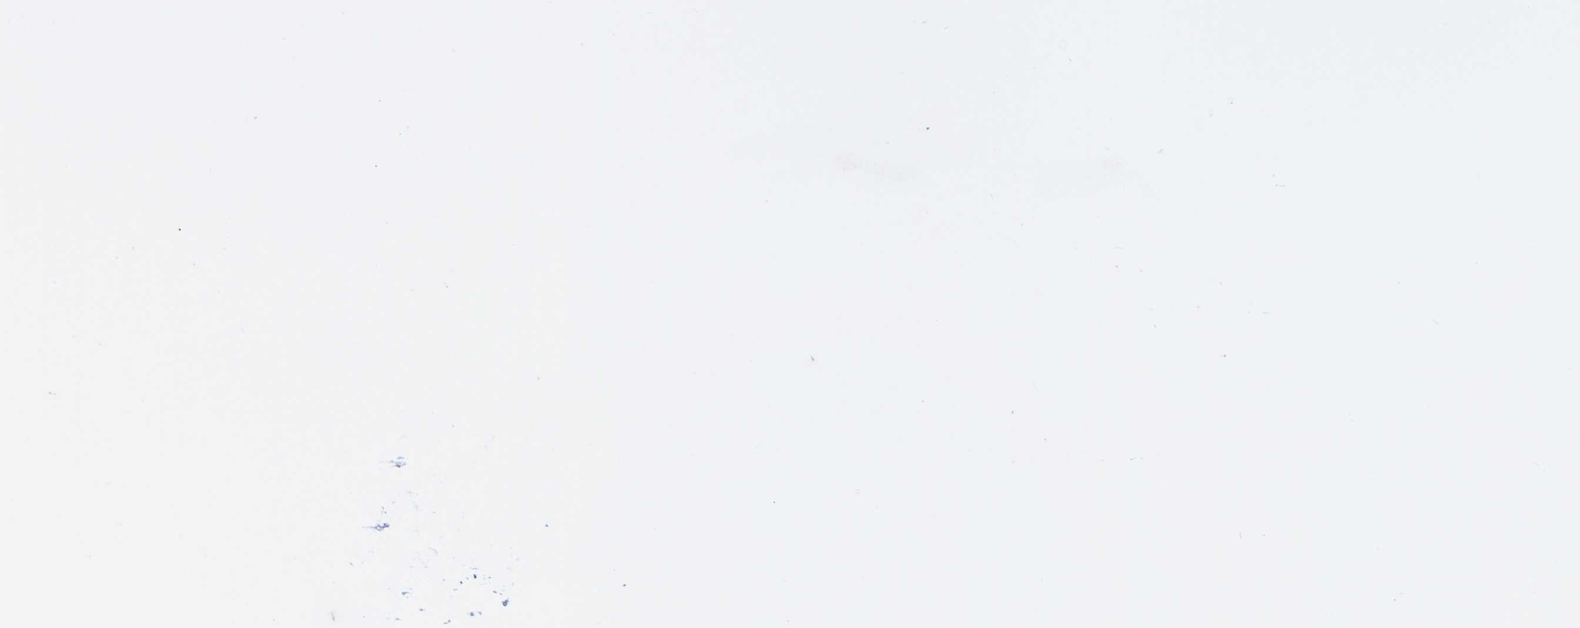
{"staining": {"intensity": "strong", "quantity": ">75%", "location": "cytoplasmic/membranous"}, "tissue": "nasopharynx", "cell_type": "Respiratory epithelial cells", "image_type": "normal", "snomed": [{"axis": "morphology", "description": "Normal tissue, NOS"}, {"axis": "morphology", "description": "Inflammation, NOS"}, {"axis": "topography", "description": "Nasopharynx"}], "caption": "The image reveals immunohistochemical staining of benign nasopharynx. There is strong cytoplasmic/membranous positivity is appreciated in approximately >75% of respiratory epithelial cells.", "gene": "AXIN1", "patient": {"sex": "male", "age": 48}}